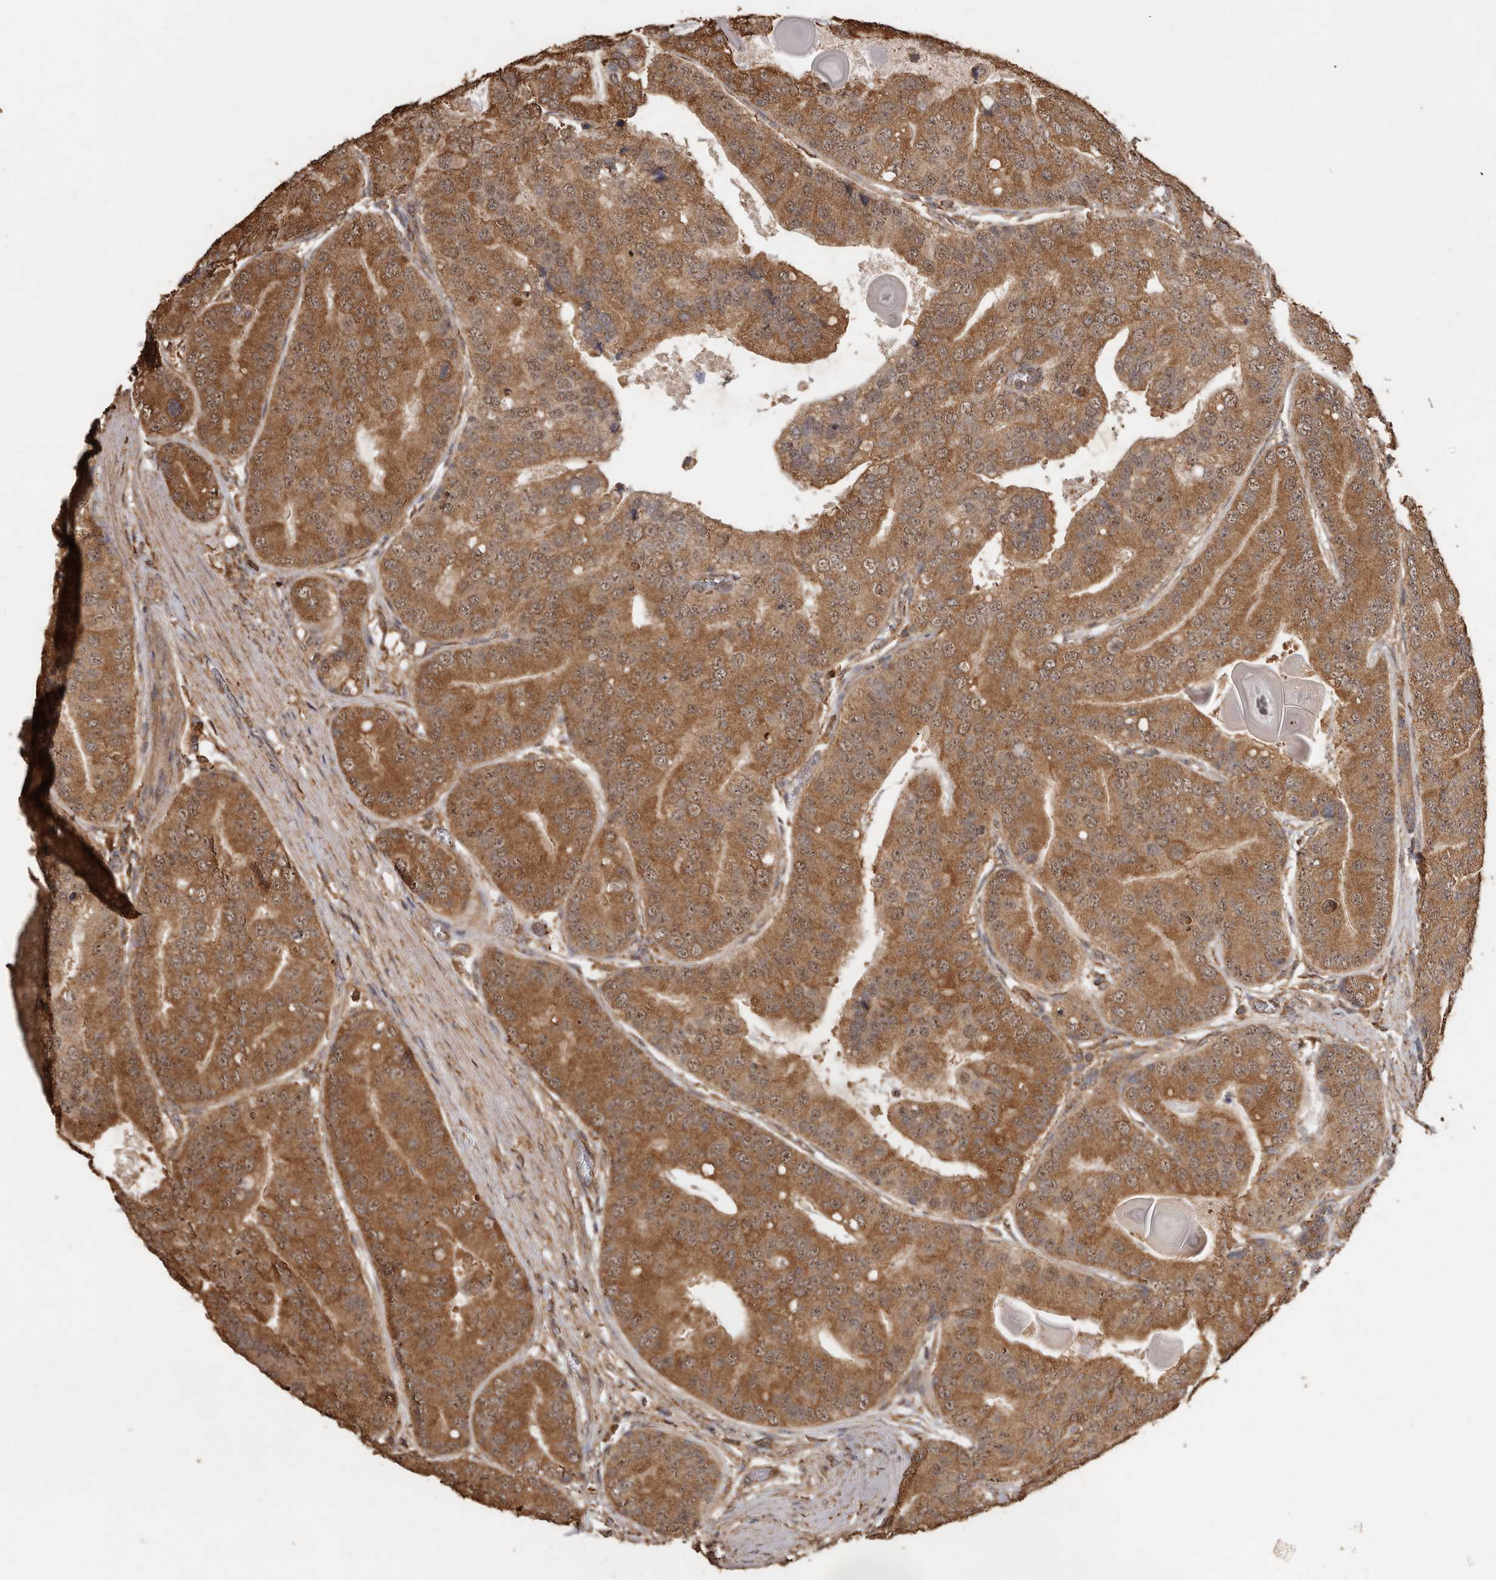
{"staining": {"intensity": "moderate", "quantity": ">75%", "location": "cytoplasmic/membranous,nuclear"}, "tissue": "prostate cancer", "cell_type": "Tumor cells", "image_type": "cancer", "snomed": [{"axis": "morphology", "description": "Adenocarcinoma, High grade"}, {"axis": "topography", "description": "Prostate"}], "caption": "Human prostate cancer (high-grade adenocarcinoma) stained with a protein marker demonstrates moderate staining in tumor cells.", "gene": "RWDD1", "patient": {"sex": "male", "age": 70}}